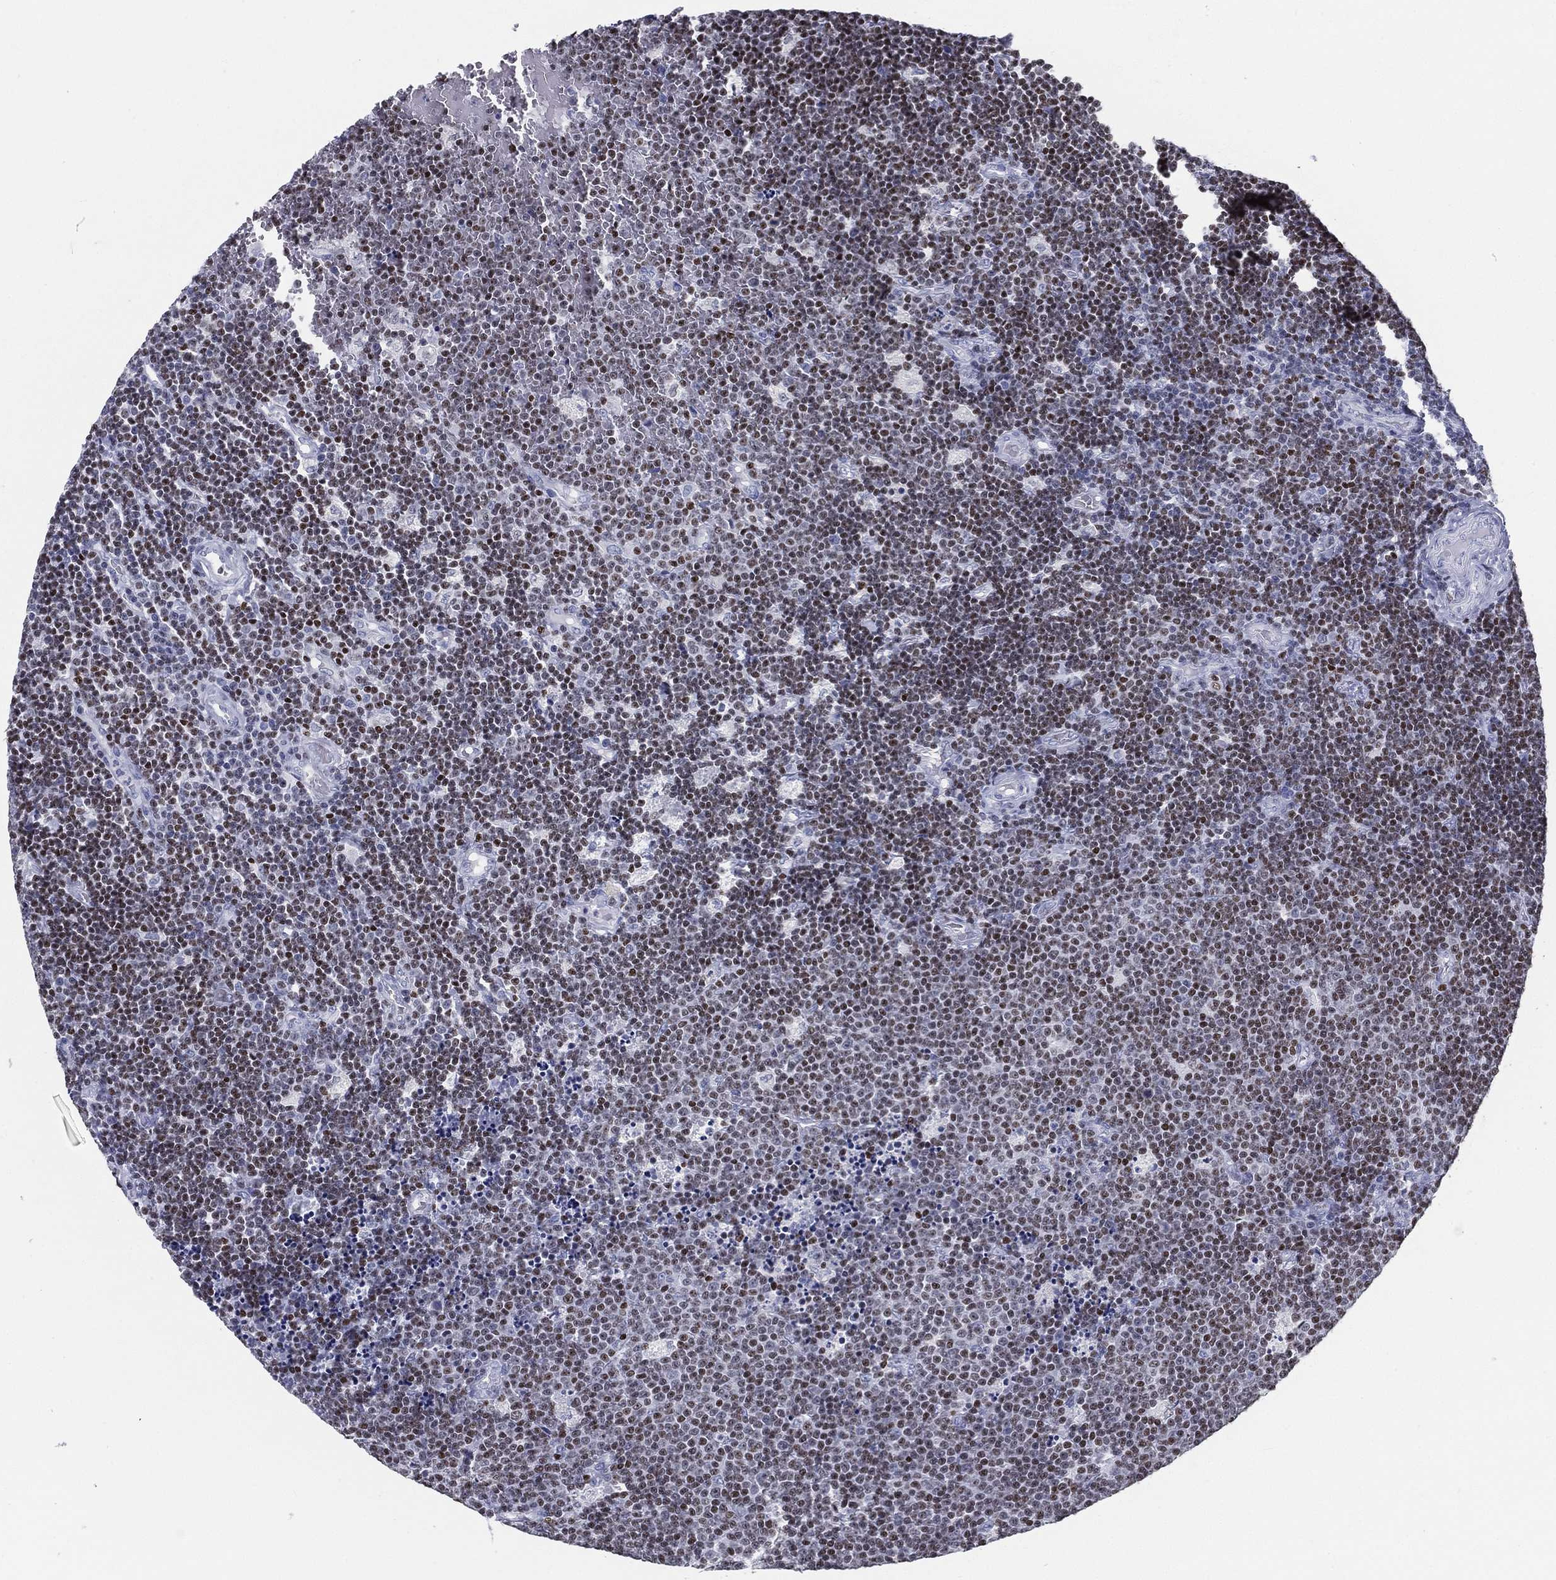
{"staining": {"intensity": "strong", "quantity": "<25%", "location": "nuclear"}, "tissue": "lymphoma", "cell_type": "Tumor cells", "image_type": "cancer", "snomed": [{"axis": "morphology", "description": "Malignant lymphoma, non-Hodgkin's type, Low grade"}, {"axis": "topography", "description": "Brain"}], "caption": "Human lymphoma stained with a brown dye demonstrates strong nuclear positive staining in approximately <25% of tumor cells.", "gene": "PYHIN1", "patient": {"sex": "female", "age": 66}}